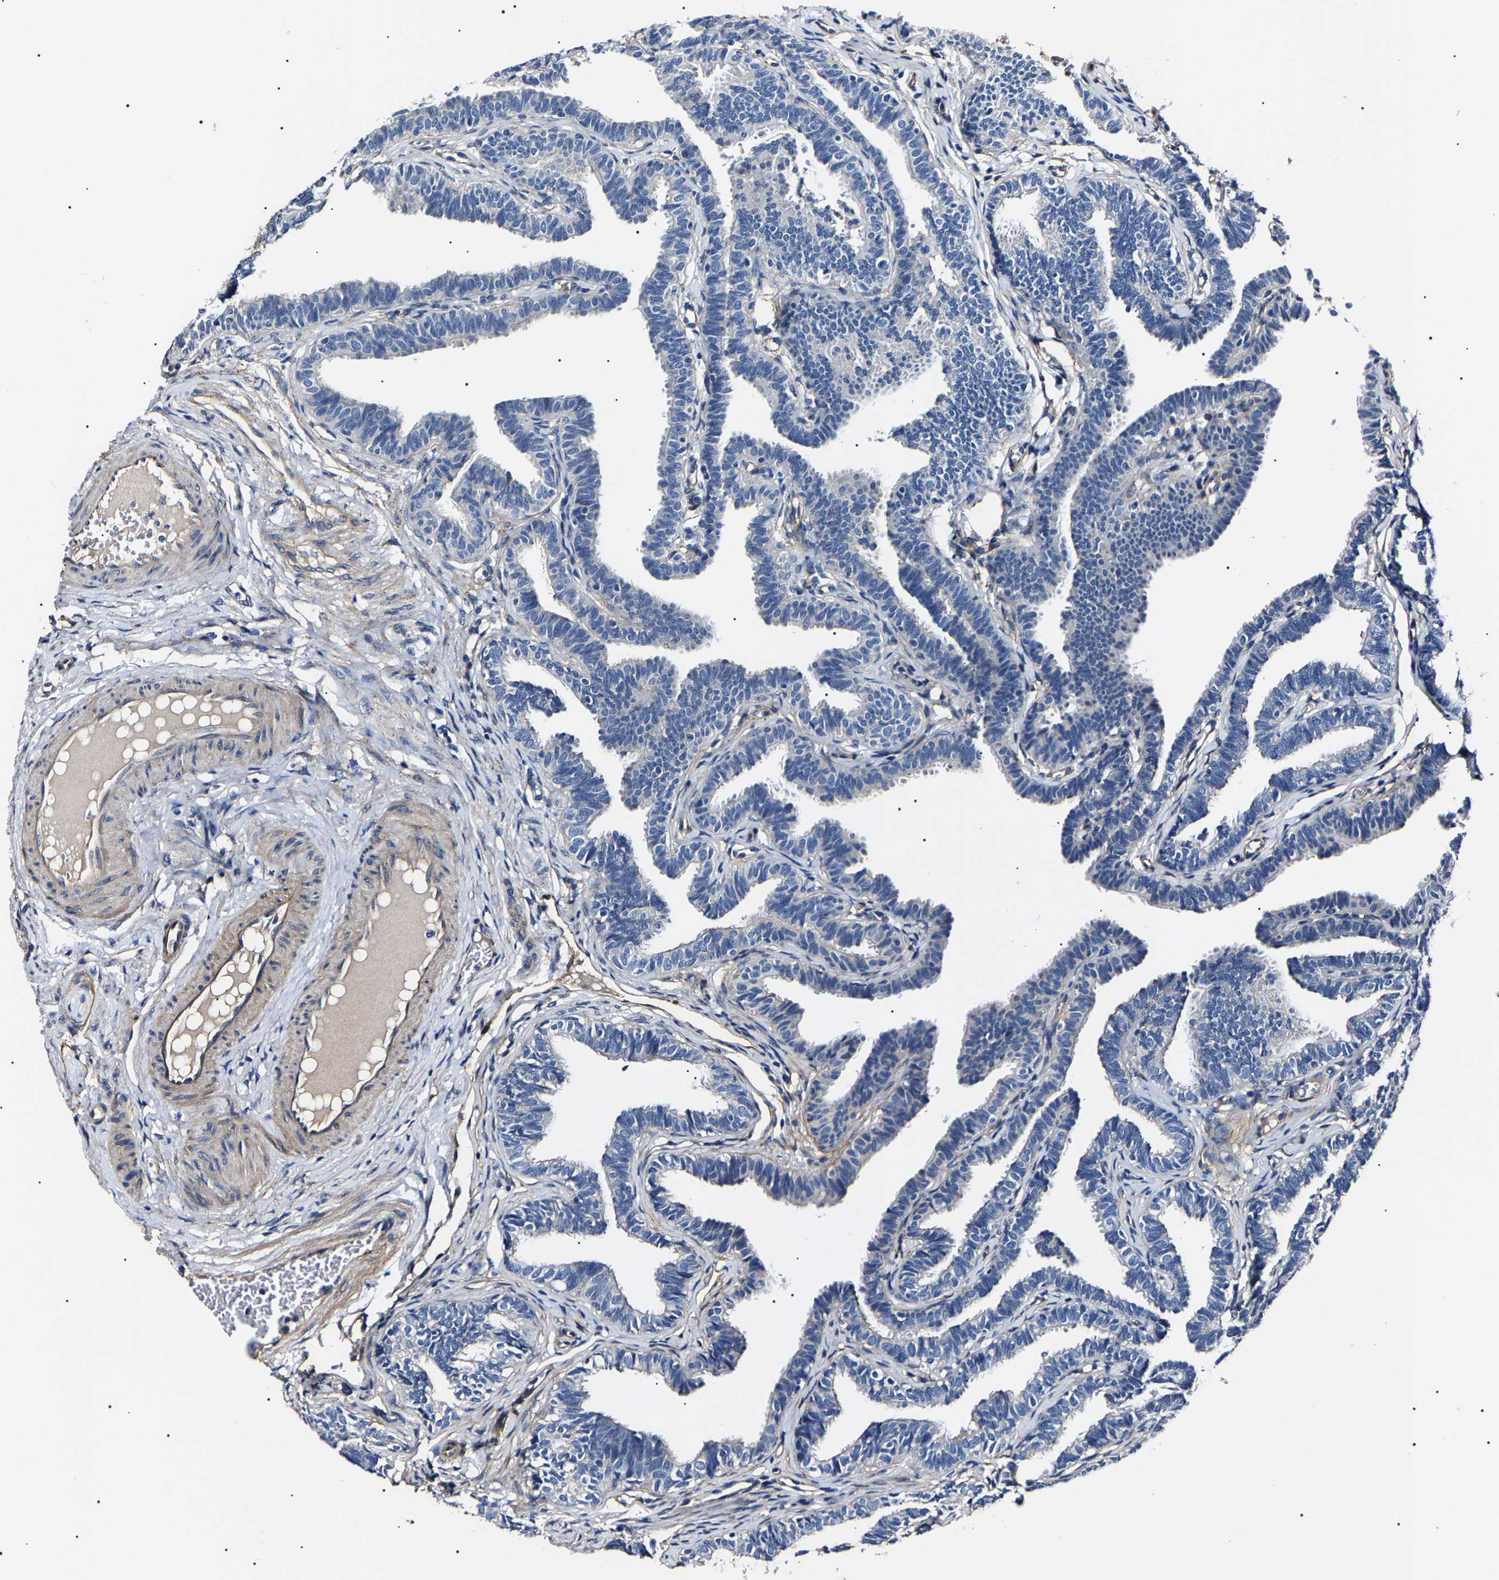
{"staining": {"intensity": "negative", "quantity": "none", "location": "none"}, "tissue": "fallopian tube", "cell_type": "Glandular cells", "image_type": "normal", "snomed": [{"axis": "morphology", "description": "Normal tissue, NOS"}, {"axis": "topography", "description": "Fallopian tube"}, {"axis": "topography", "description": "Ovary"}], "caption": "A high-resolution micrograph shows immunohistochemistry (IHC) staining of normal fallopian tube, which demonstrates no significant staining in glandular cells. (IHC, brightfield microscopy, high magnification).", "gene": "KLHL42", "patient": {"sex": "female", "age": 23}}